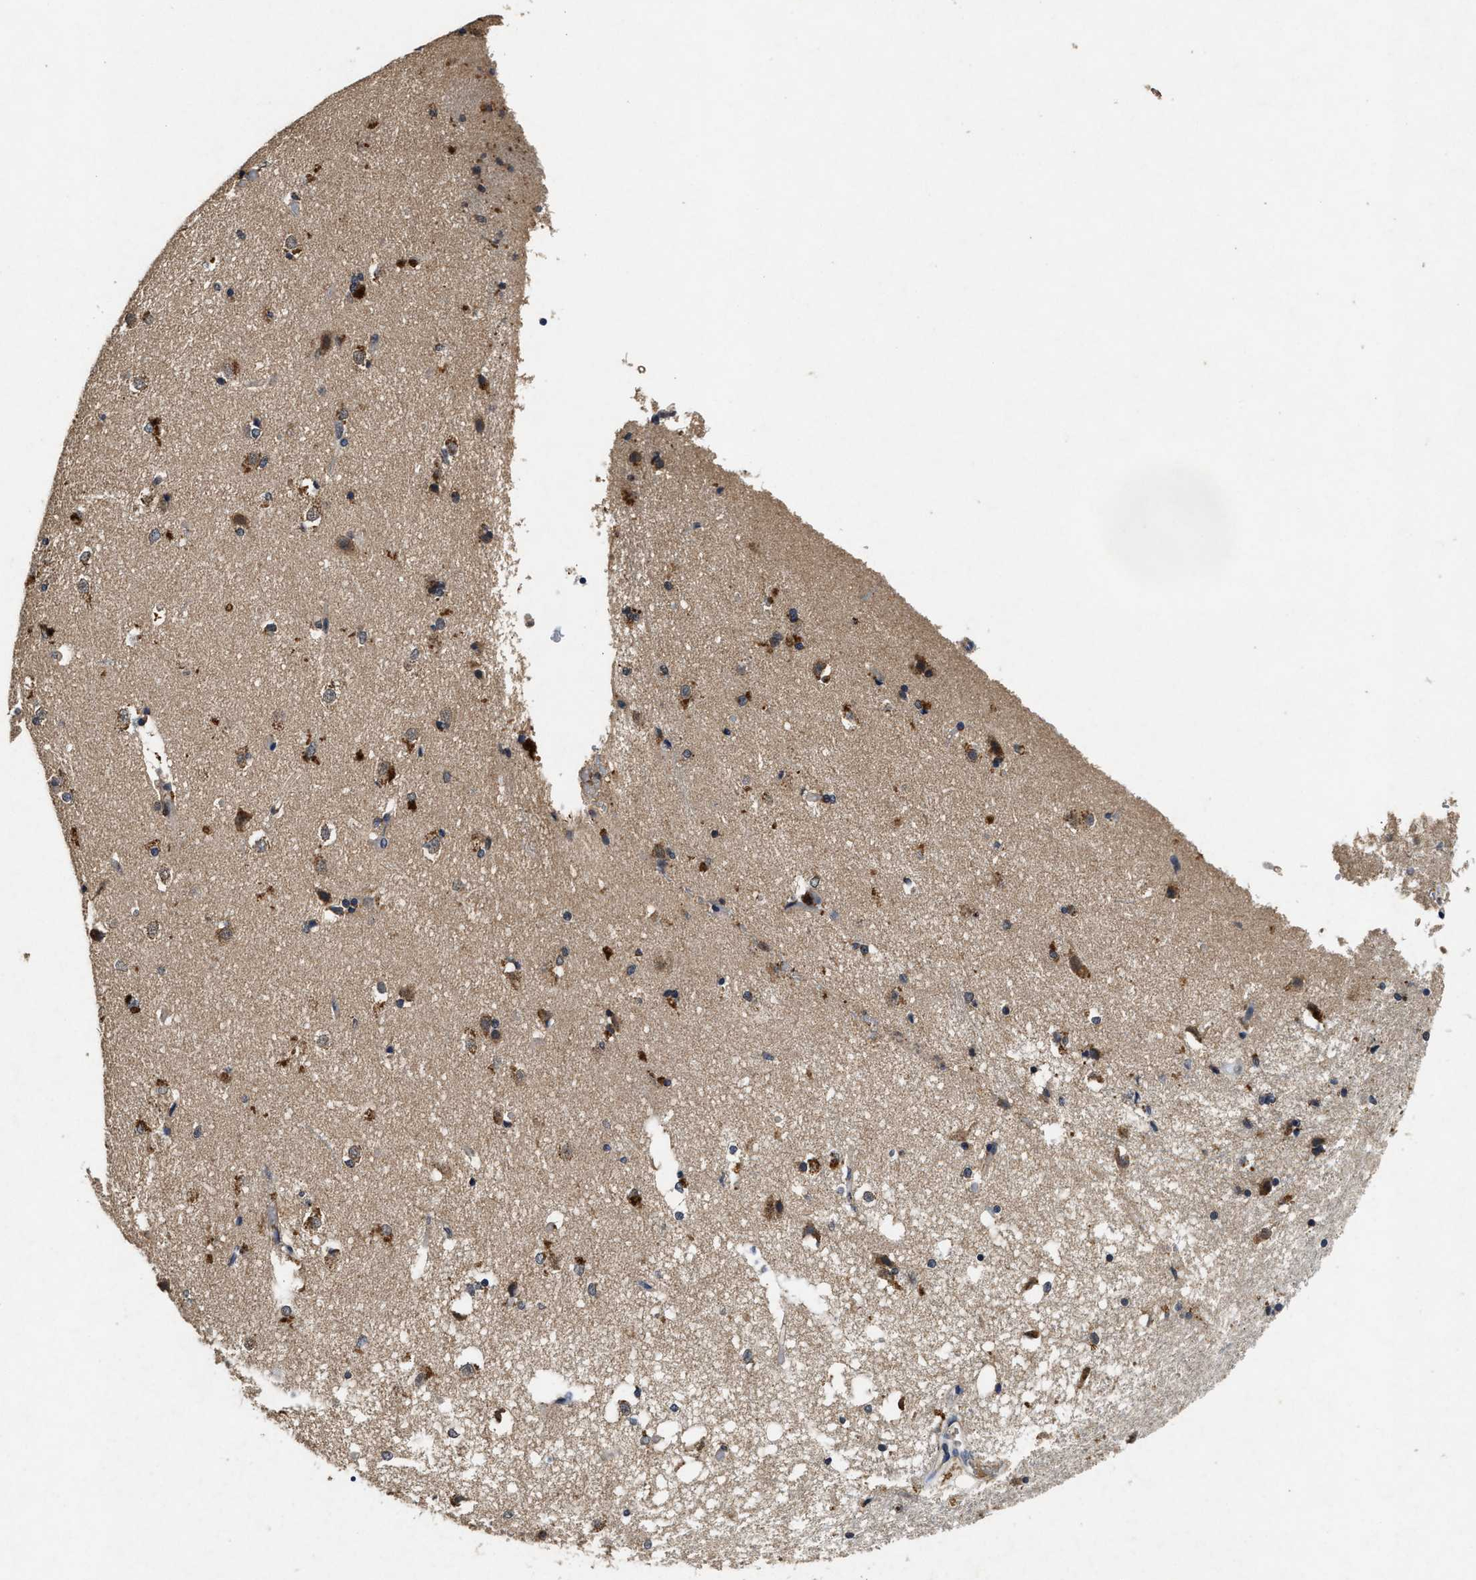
{"staining": {"intensity": "moderate", "quantity": "<25%", "location": "cytoplasmic/membranous"}, "tissue": "caudate", "cell_type": "Glial cells", "image_type": "normal", "snomed": [{"axis": "morphology", "description": "Normal tissue, NOS"}, {"axis": "topography", "description": "Lateral ventricle wall"}], "caption": "Approximately <25% of glial cells in normal caudate display moderate cytoplasmic/membranous protein staining as visualized by brown immunohistochemical staining.", "gene": "PDAP1", "patient": {"sex": "female", "age": 19}}